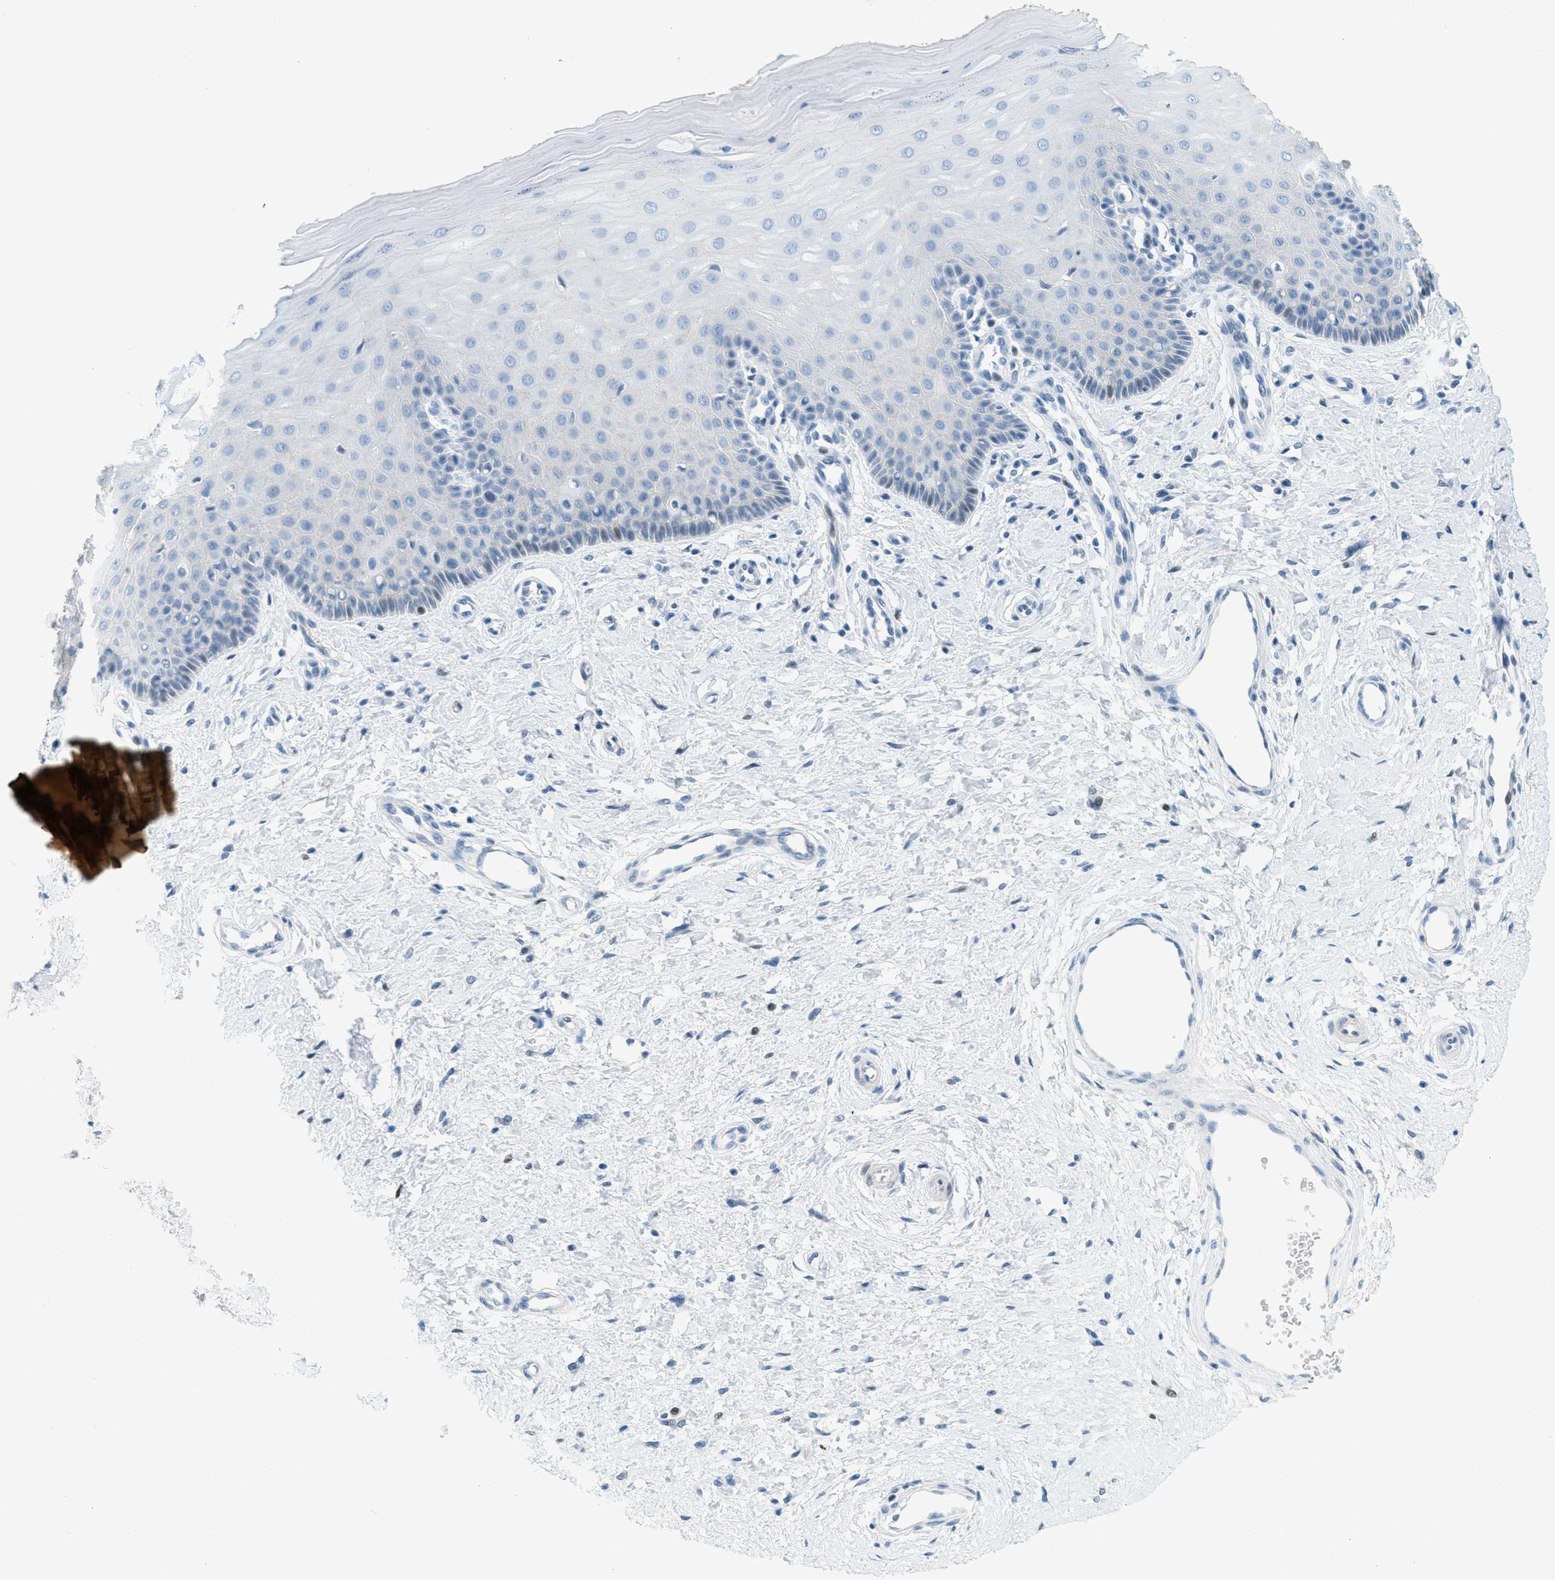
{"staining": {"intensity": "strong", "quantity": "25%-75%", "location": "cytoplasmic/membranous,nuclear"}, "tissue": "cervix", "cell_type": "Glandular cells", "image_type": "normal", "snomed": [{"axis": "morphology", "description": "Normal tissue, NOS"}, {"axis": "topography", "description": "Cervix"}], "caption": "An IHC micrograph of benign tissue is shown. Protein staining in brown shows strong cytoplasmic/membranous,nuclear positivity in cervix within glandular cells.", "gene": "CYP4X1", "patient": {"sex": "female", "age": 55}}